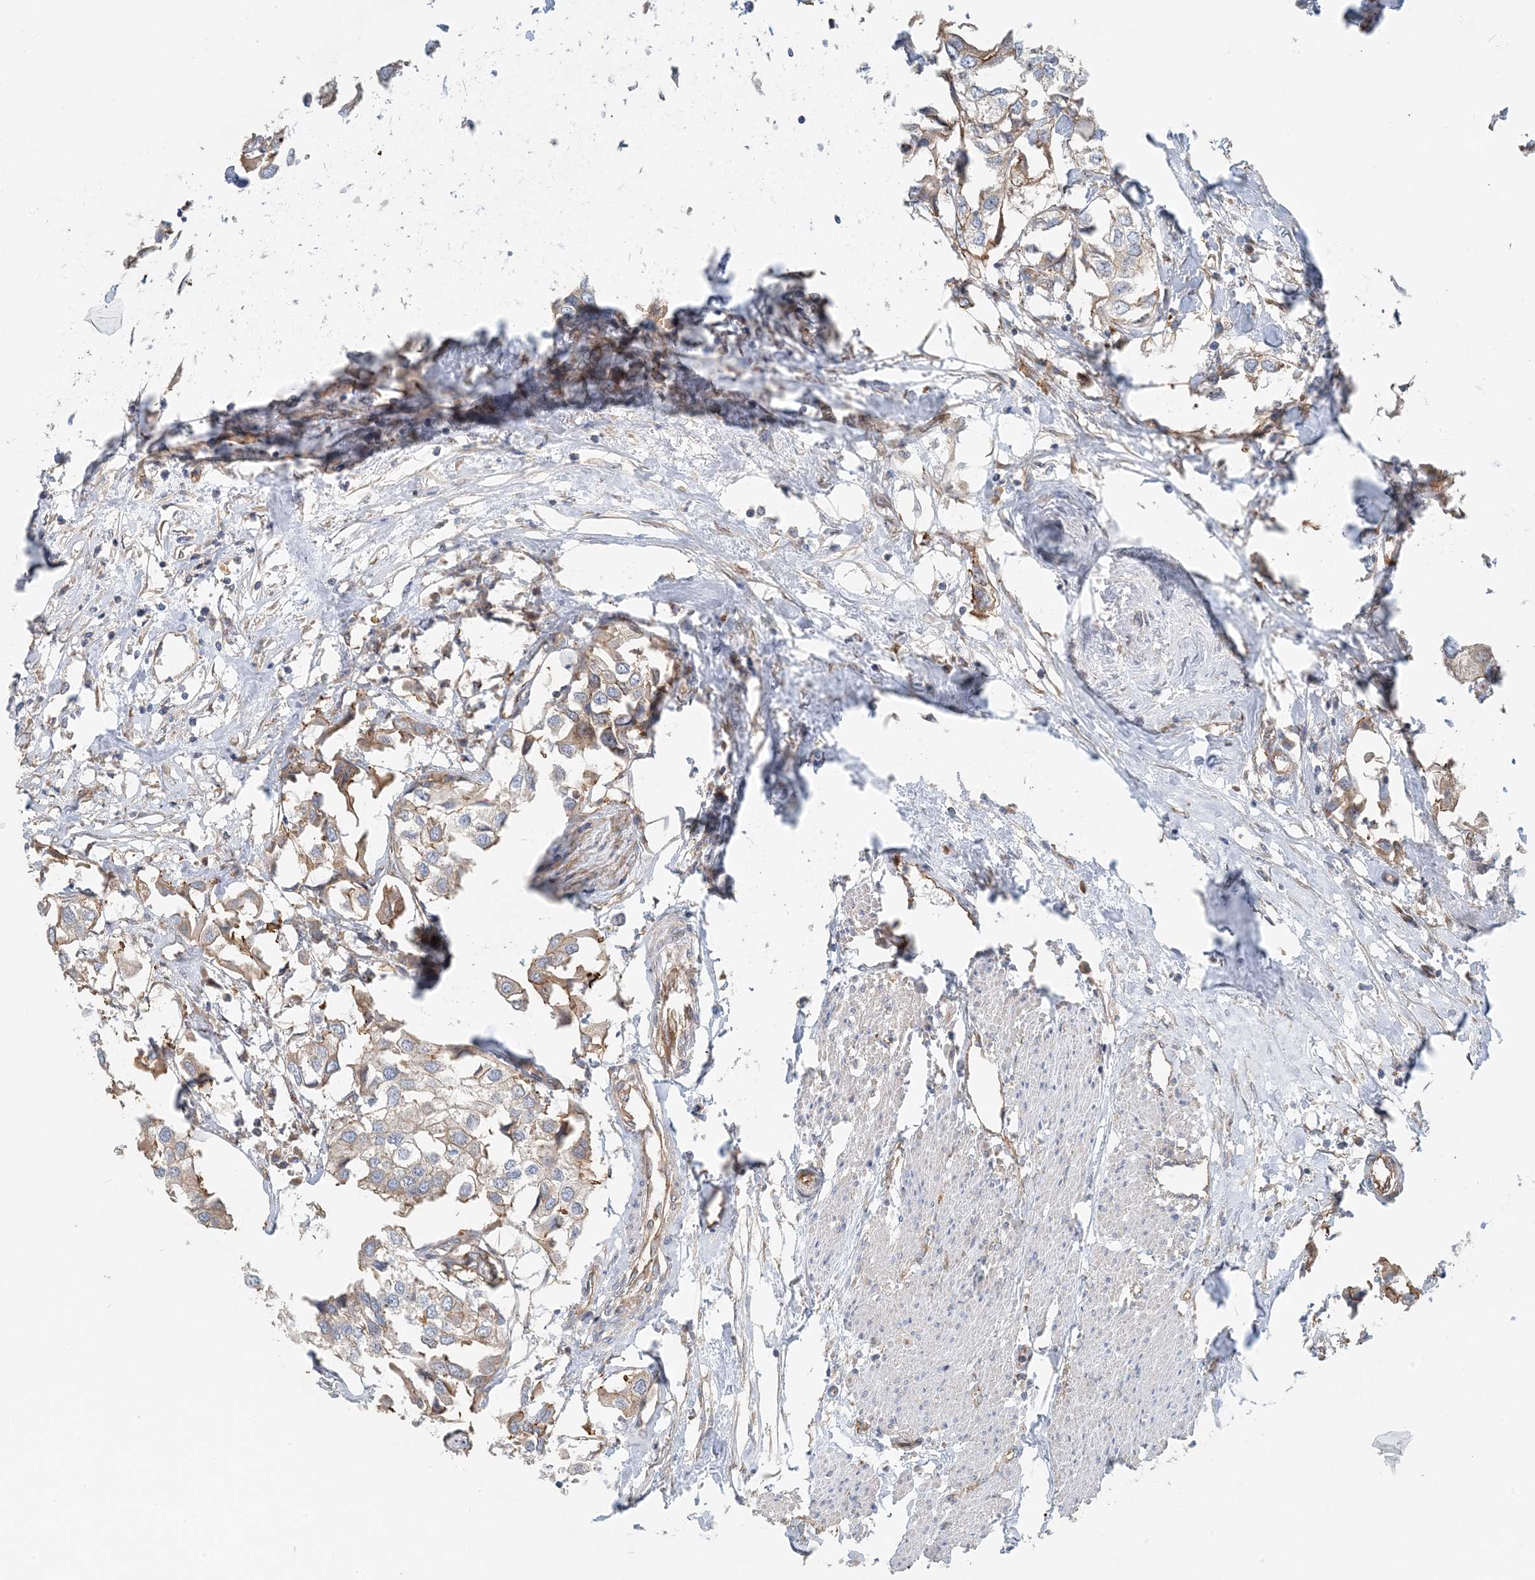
{"staining": {"intensity": "weak", "quantity": "<25%", "location": "cytoplasmic/membranous"}, "tissue": "urothelial cancer", "cell_type": "Tumor cells", "image_type": "cancer", "snomed": [{"axis": "morphology", "description": "Urothelial carcinoma, High grade"}, {"axis": "topography", "description": "Urinary bladder"}], "caption": "IHC image of neoplastic tissue: human urothelial cancer stained with DAB displays no significant protein expression in tumor cells. (DAB (3,3'-diaminobenzidine) immunohistochemistry (IHC) visualized using brightfield microscopy, high magnification).", "gene": "MYL5", "patient": {"sex": "male", "age": 64}}